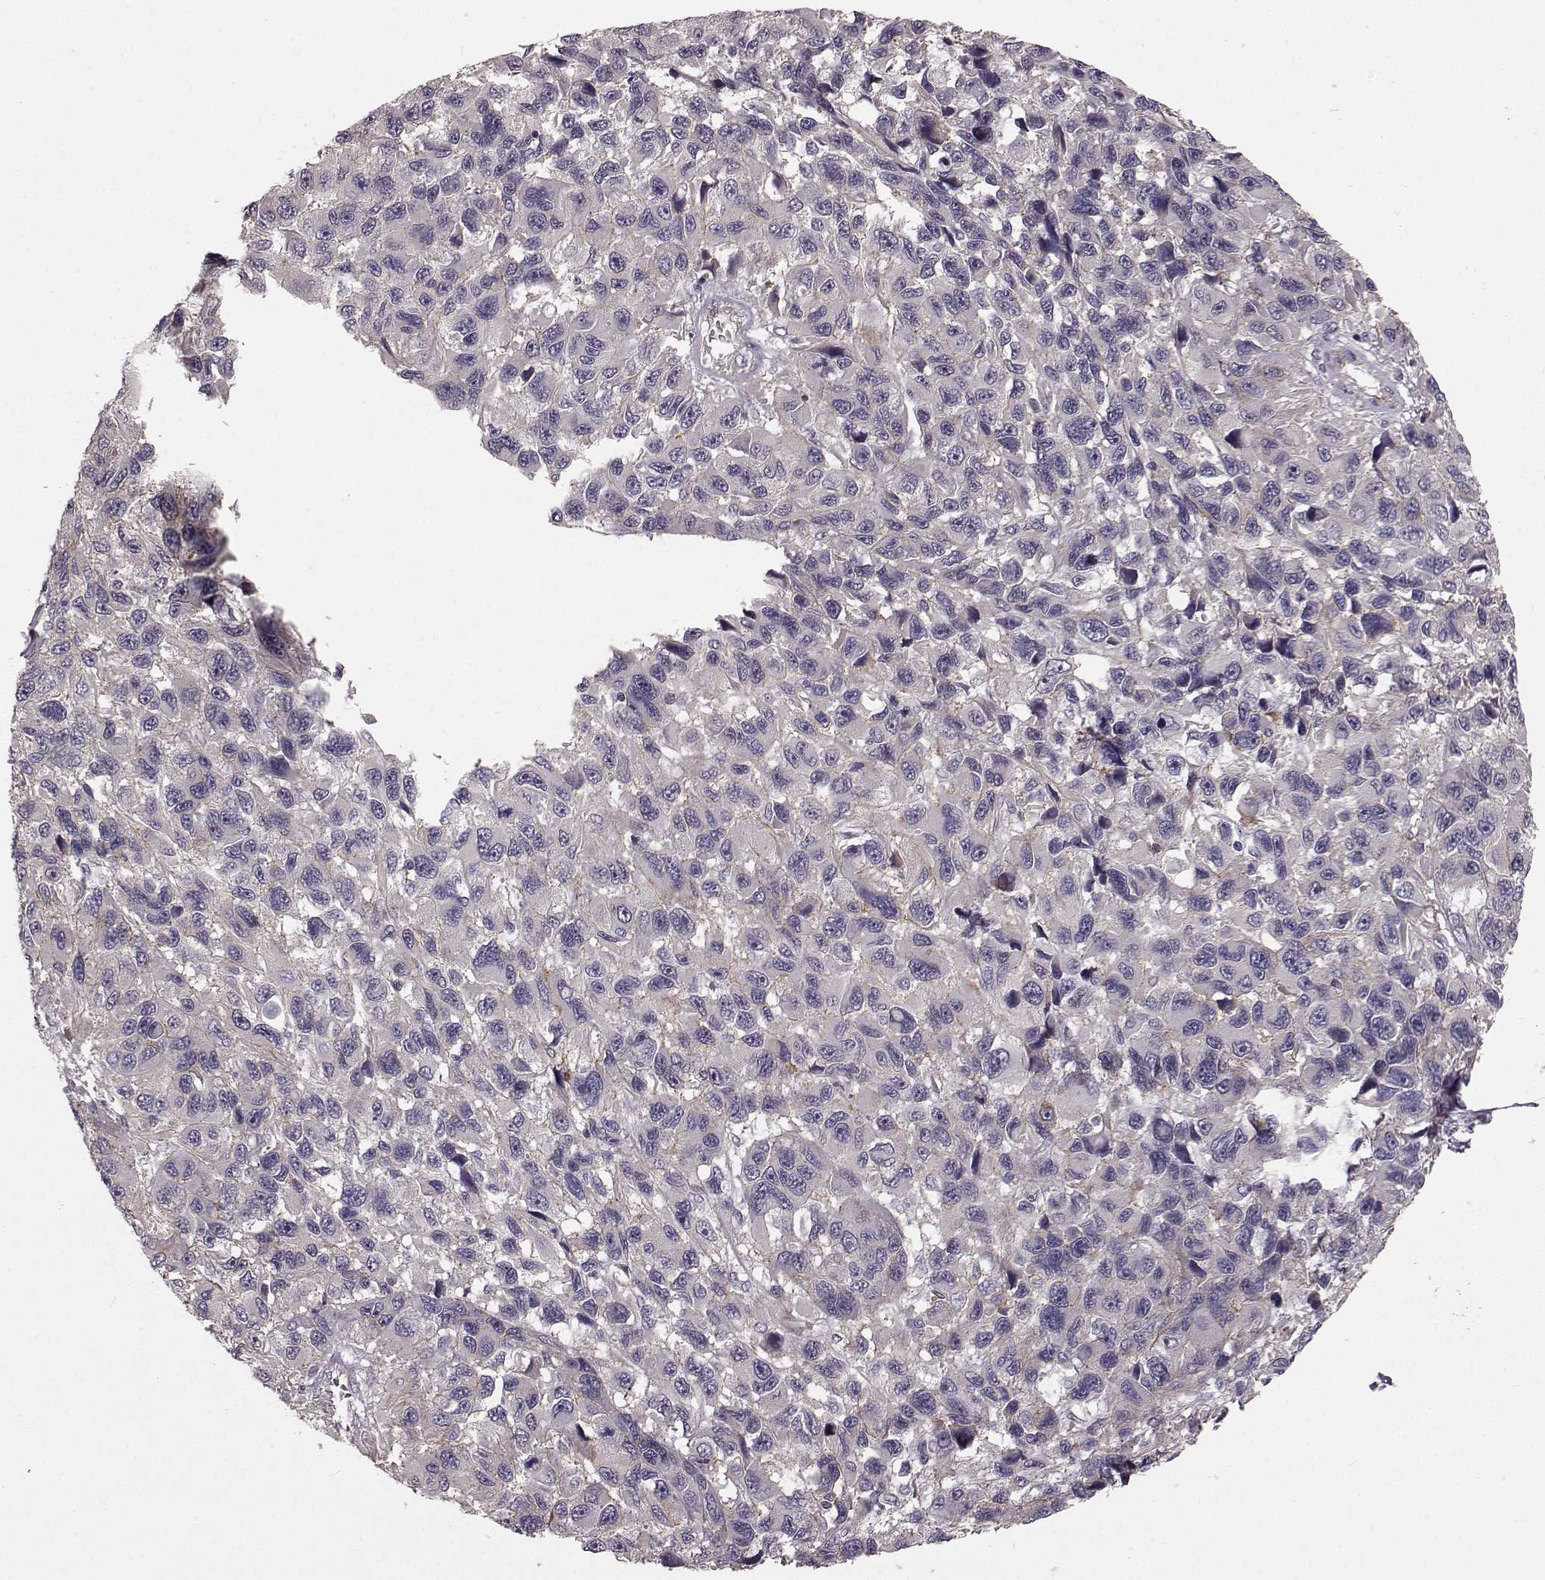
{"staining": {"intensity": "negative", "quantity": "none", "location": "none"}, "tissue": "melanoma", "cell_type": "Tumor cells", "image_type": "cancer", "snomed": [{"axis": "morphology", "description": "Malignant melanoma, NOS"}, {"axis": "topography", "description": "Skin"}], "caption": "Human melanoma stained for a protein using immunohistochemistry (IHC) shows no expression in tumor cells.", "gene": "SLC22A18", "patient": {"sex": "male", "age": 53}}